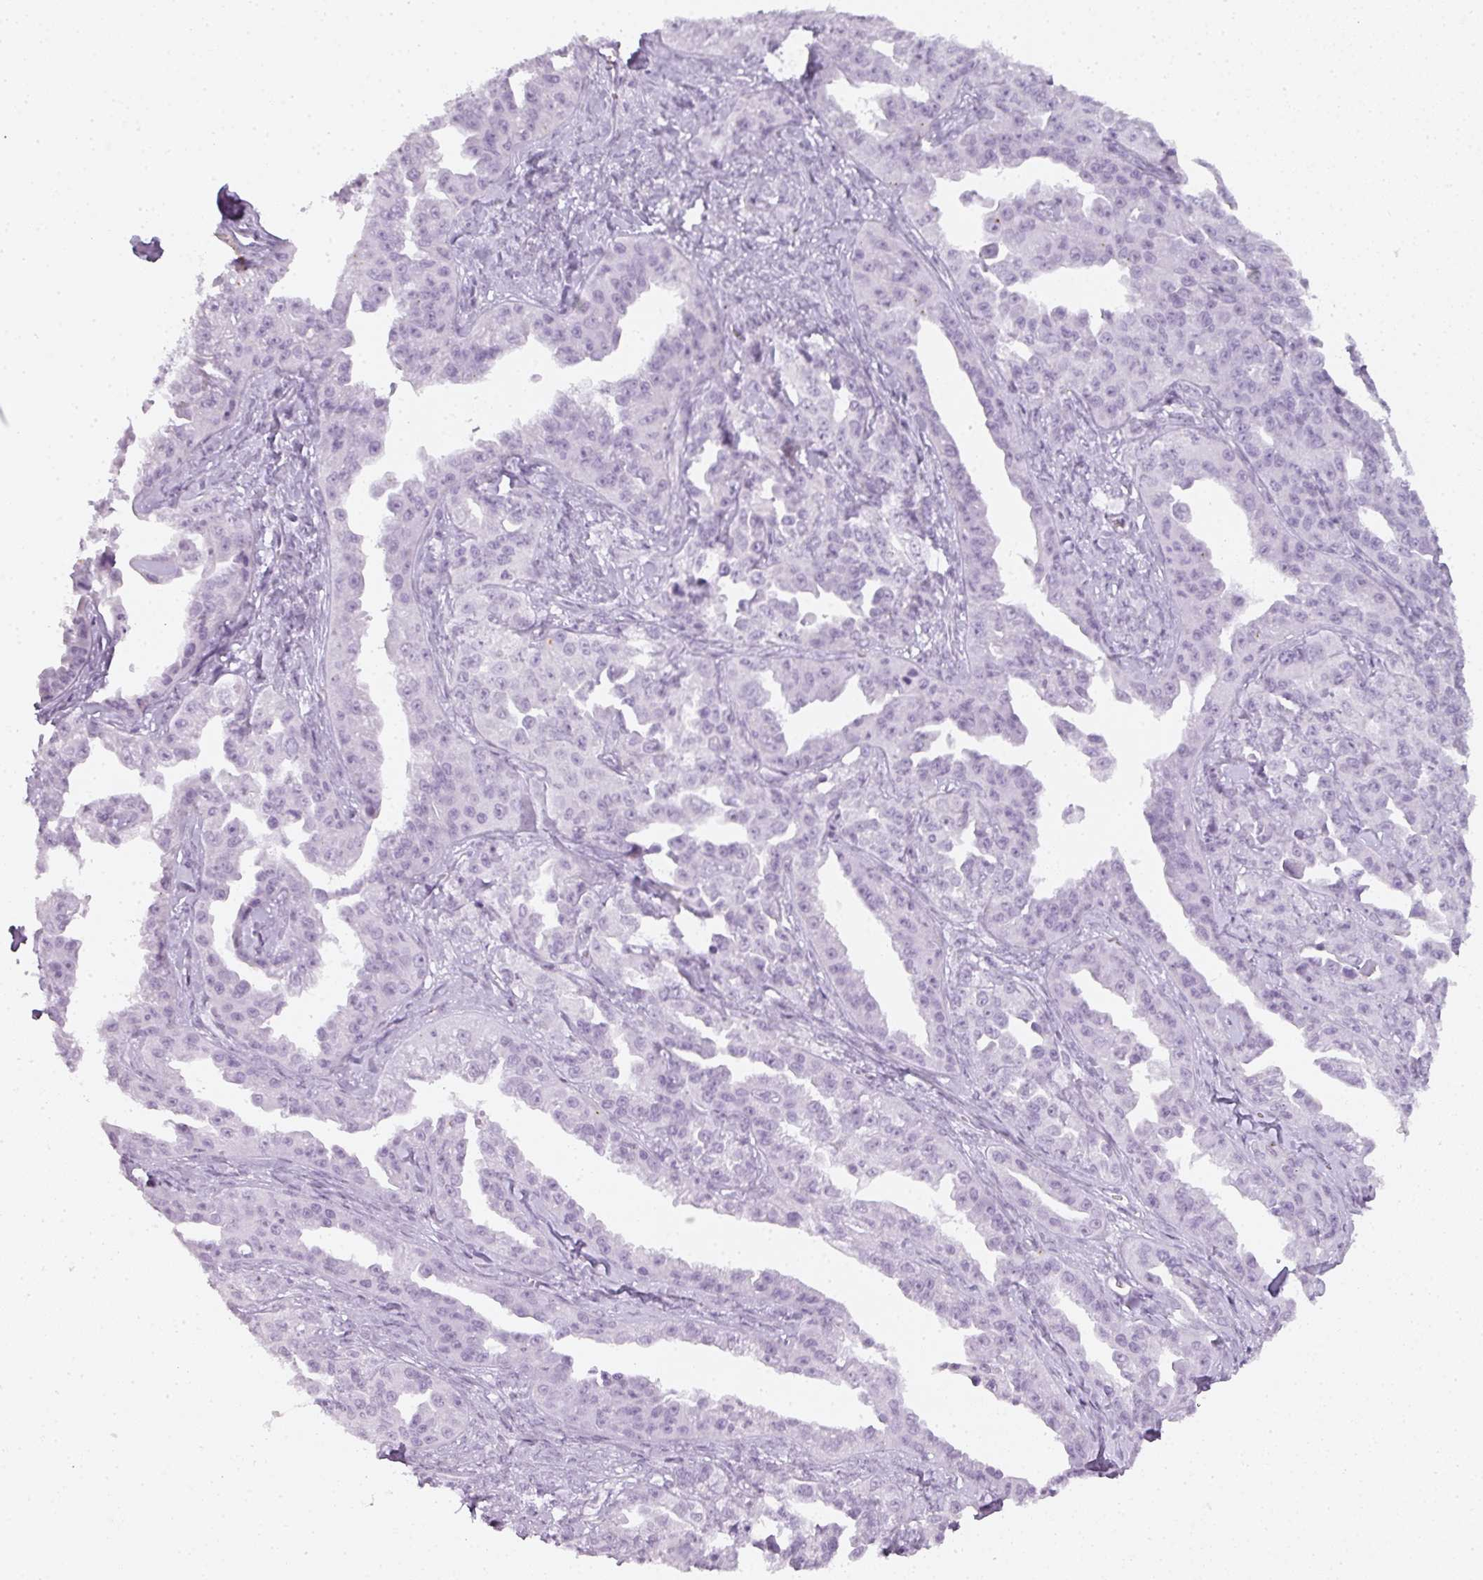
{"staining": {"intensity": "negative", "quantity": "none", "location": "none"}, "tissue": "ovarian cancer", "cell_type": "Tumor cells", "image_type": "cancer", "snomed": [{"axis": "morphology", "description": "Cystadenocarcinoma, serous, NOS"}, {"axis": "topography", "description": "Ovary"}], "caption": "This is an immunohistochemistry histopathology image of ovarian cancer. There is no positivity in tumor cells.", "gene": "TMEM42", "patient": {"sex": "female", "age": 75}}